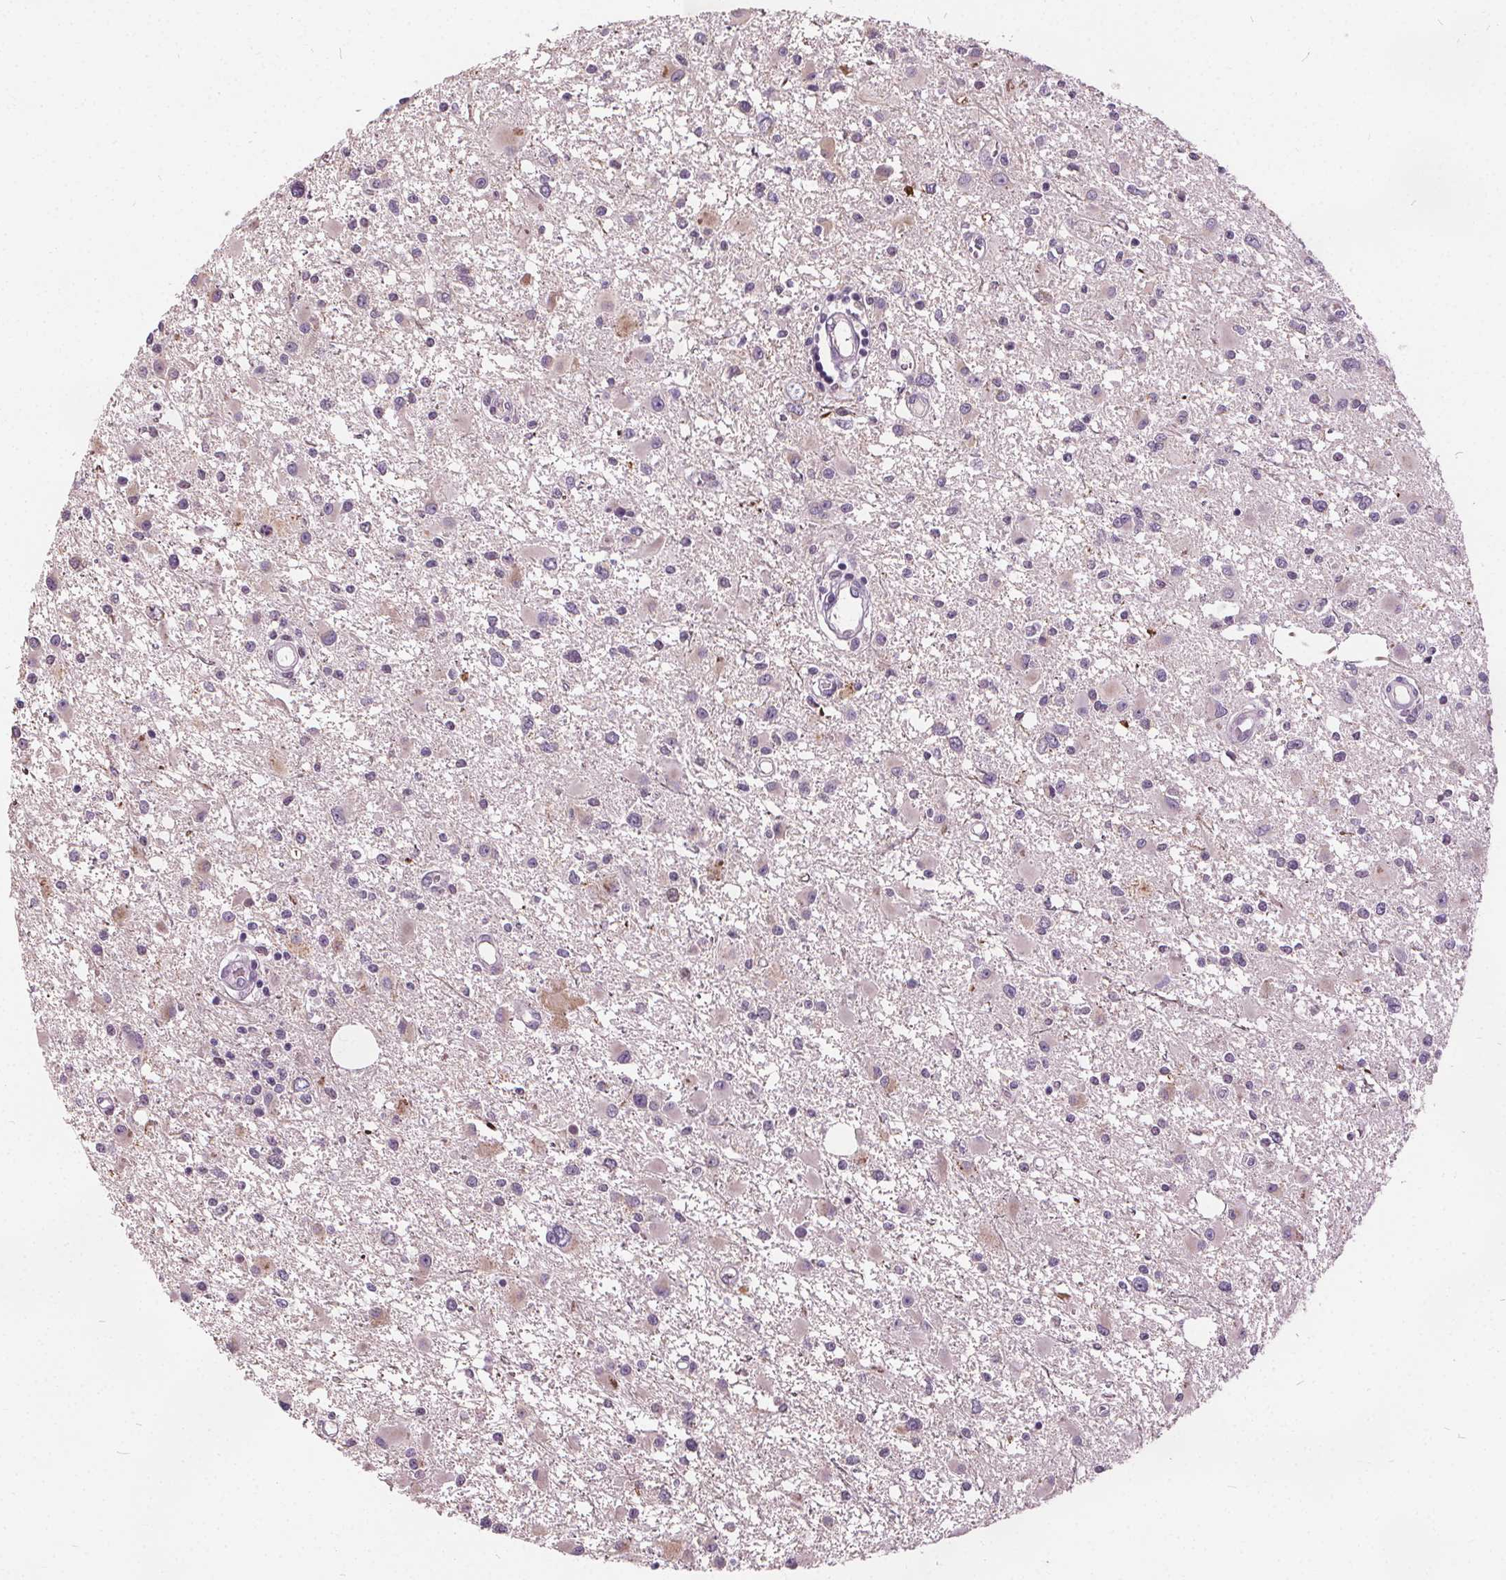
{"staining": {"intensity": "negative", "quantity": "none", "location": "none"}, "tissue": "glioma", "cell_type": "Tumor cells", "image_type": "cancer", "snomed": [{"axis": "morphology", "description": "Glioma, malignant, High grade"}, {"axis": "topography", "description": "Brain"}], "caption": "IHC of human high-grade glioma (malignant) shows no positivity in tumor cells.", "gene": "ACOX2", "patient": {"sex": "male", "age": 54}}